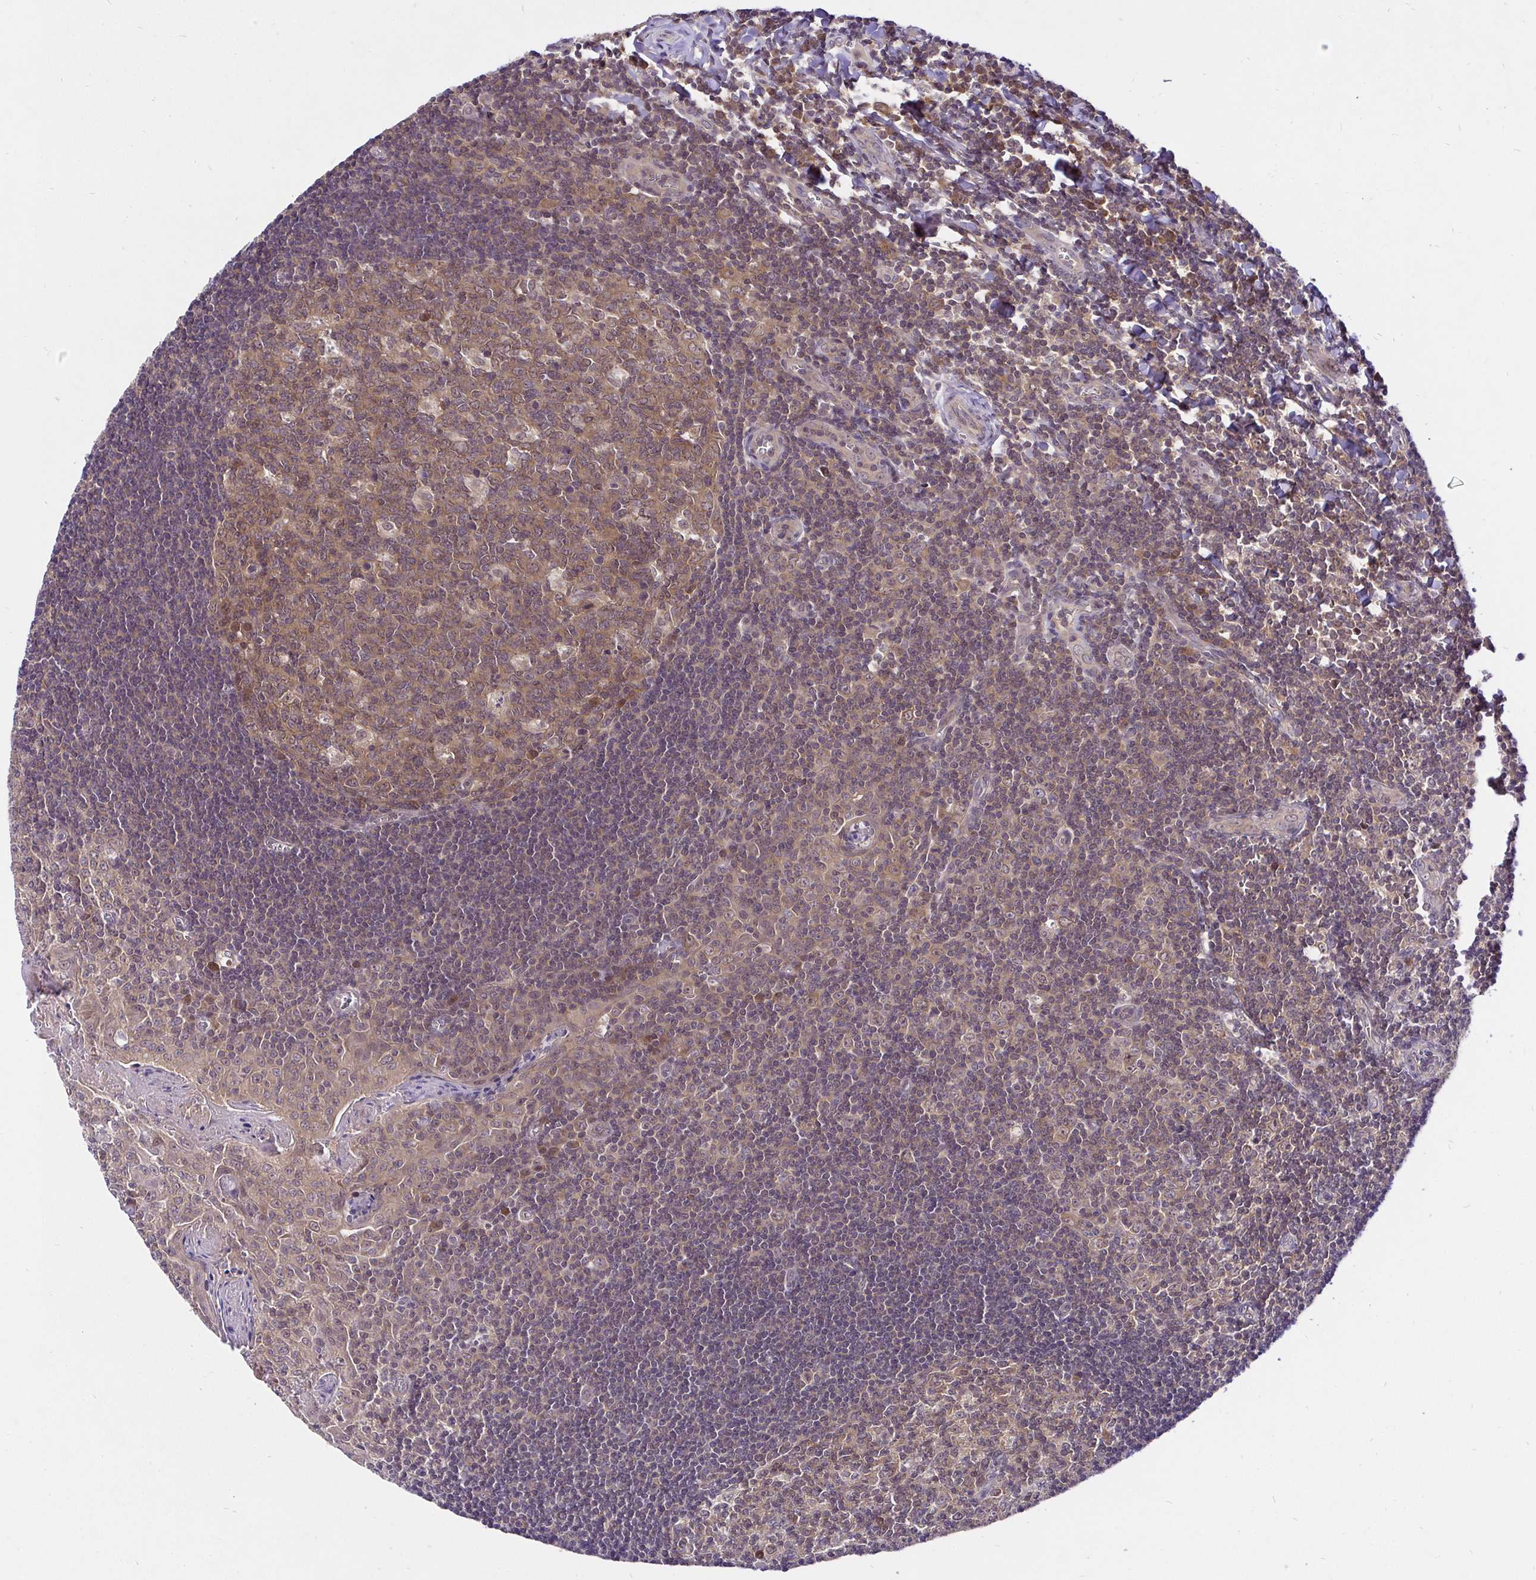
{"staining": {"intensity": "weak", "quantity": "25%-75%", "location": "cytoplasmic/membranous,nuclear"}, "tissue": "tonsil", "cell_type": "Germinal center cells", "image_type": "normal", "snomed": [{"axis": "morphology", "description": "Normal tissue, NOS"}, {"axis": "morphology", "description": "Inflammation, NOS"}, {"axis": "topography", "description": "Tonsil"}], "caption": "Weak cytoplasmic/membranous,nuclear protein positivity is identified in about 25%-75% of germinal center cells in tonsil.", "gene": "UBE2M", "patient": {"sex": "female", "age": 31}}